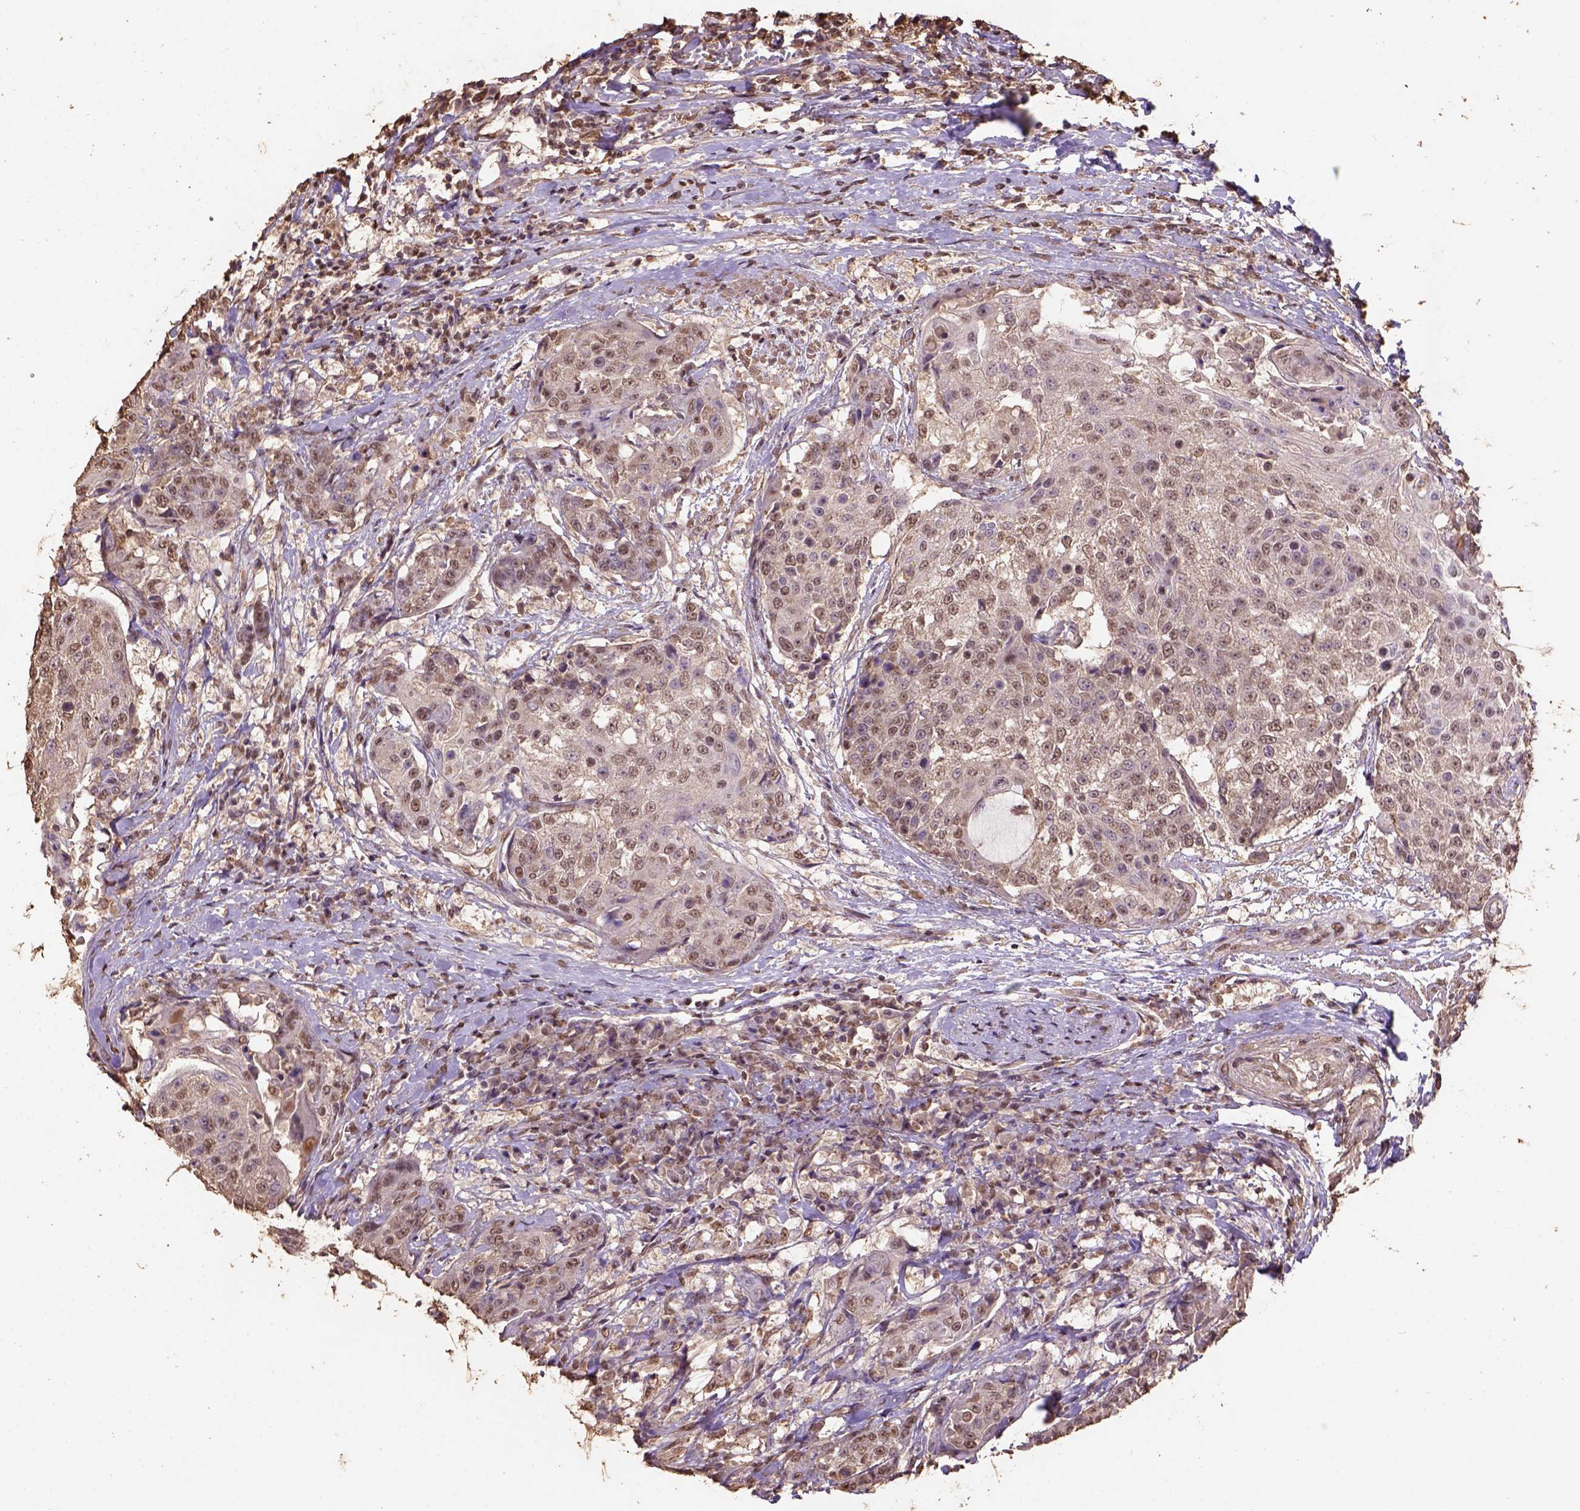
{"staining": {"intensity": "moderate", "quantity": "25%-75%", "location": "nuclear"}, "tissue": "urothelial cancer", "cell_type": "Tumor cells", "image_type": "cancer", "snomed": [{"axis": "morphology", "description": "Urothelial carcinoma, High grade"}, {"axis": "topography", "description": "Urinary bladder"}], "caption": "Tumor cells display moderate nuclear expression in approximately 25%-75% of cells in urothelial cancer.", "gene": "CSTF2T", "patient": {"sex": "female", "age": 63}}